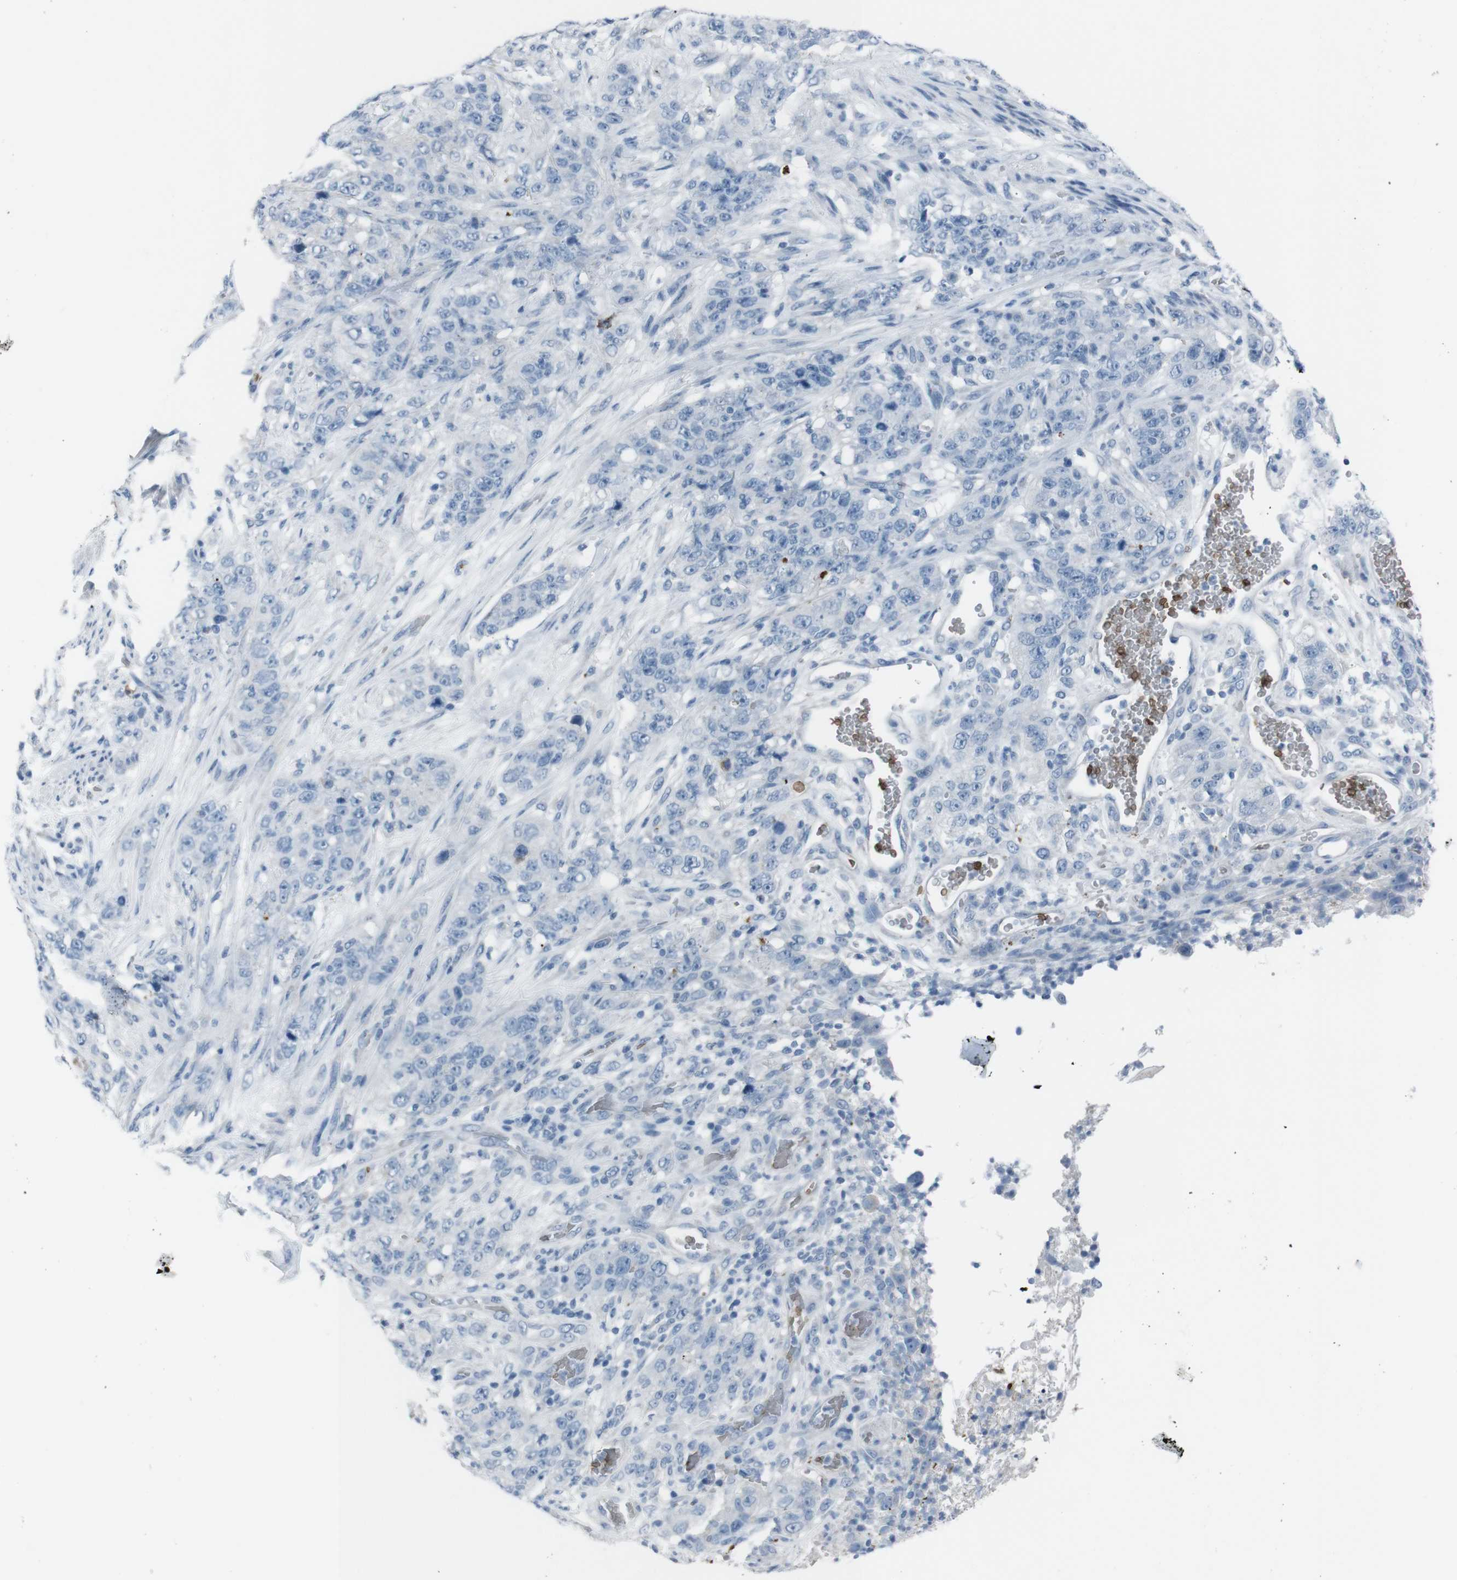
{"staining": {"intensity": "negative", "quantity": "none", "location": "none"}, "tissue": "stomach cancer", "cell_type": "Tumor cells", "image_type": "cancer", "snomed": [{"axis": "morphology", "description": "Adenocarcinoma, NOS"}, {"axis": "topography", "description": "Stomach"}], "caption": "Tumor cells are negative for protein expression in human adenocarcinoma (stomach). (DAB immunohistochemistry (IHC), high magnification).", "gene": "ST6GAL1", "patient": {"sex": "male", "age": 48}}